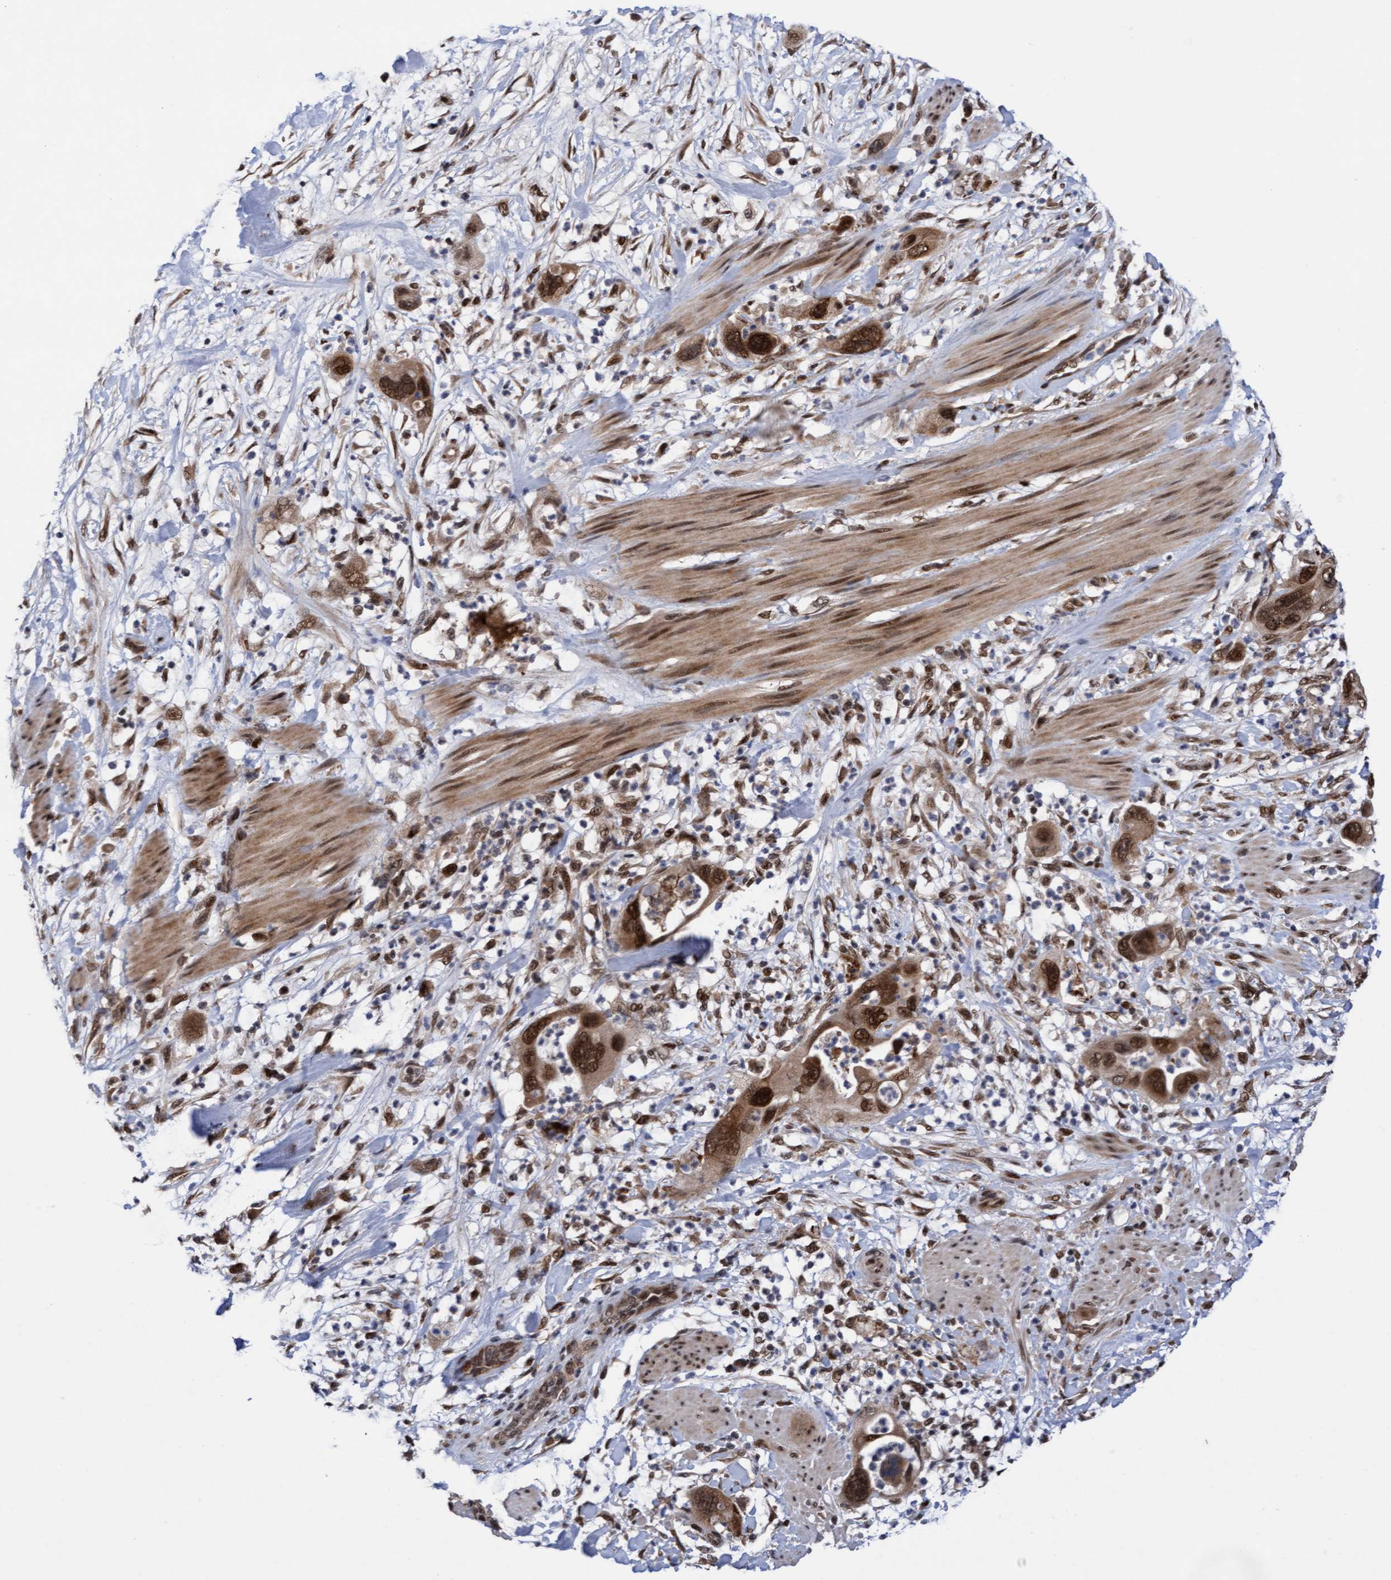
{"staining": {"intensity": "strong", "quantity": ">75%", "location": "cytoplasmic/membranous,nuclear"}, "tissue": "pancreatic cancer", "cell_type": "Tumor cells", "image_type": "cancer", "snomed": [{"axis": "morphology", "description": "Adenocarcinoma, NOS"}, {"axis": "topography", "description": "Pancreas"}], "caption": "Pancreatic cancer (adenocarcinoma) stained with a protein marker displays strong staining in tumor cells.", "gene": "TANC2", "patient": {"sex": "female", "age": 71}}